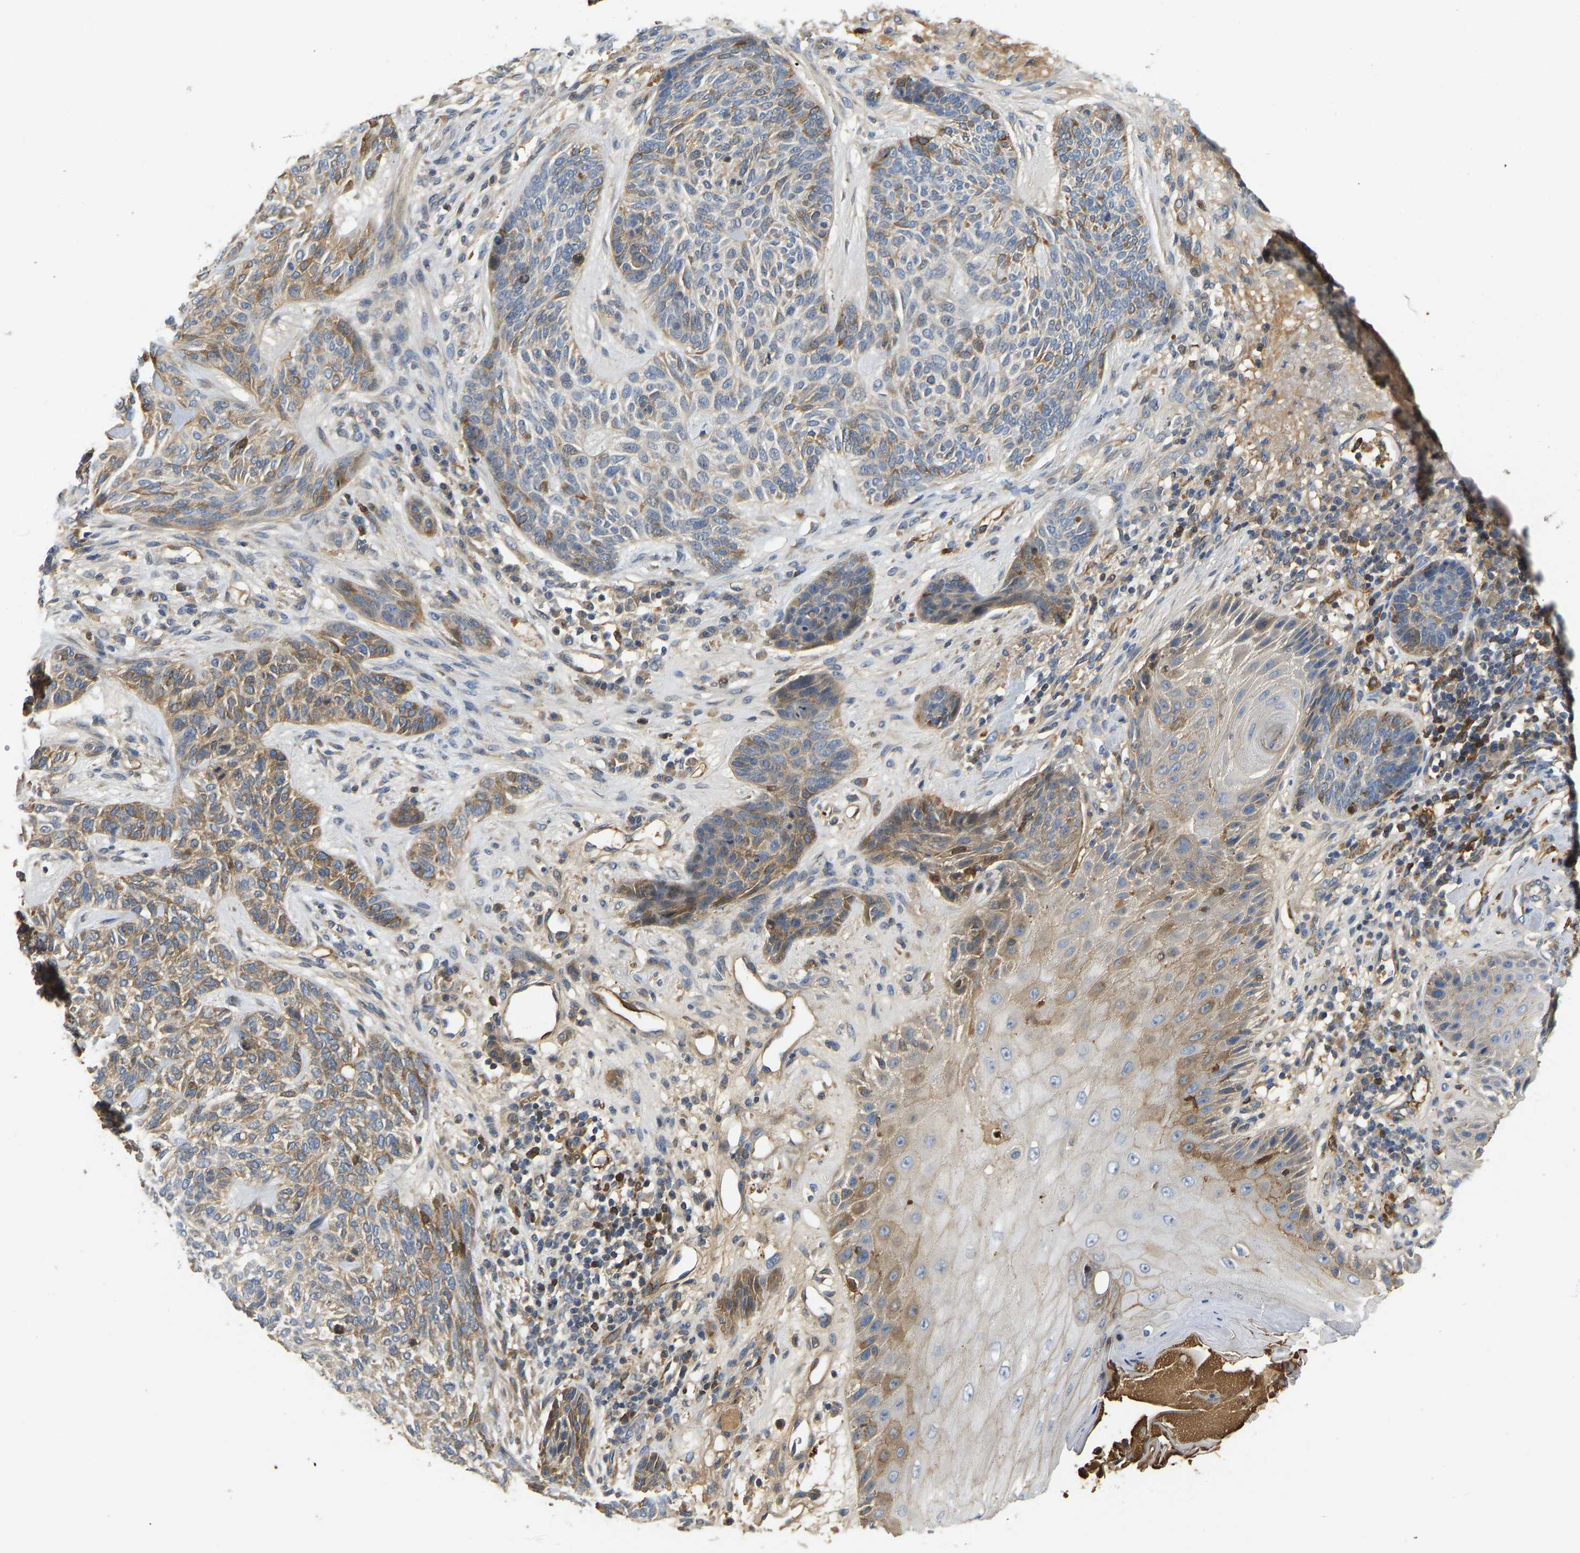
{"staining": {"intensity": "moderate", "quantity": "25%-75%", "location": "cytoplasmic/membranous"}, "tissue": "skin cancer", "cell_type": "Tumor cells", "image_type": "cancer", "snomed": [{"axis": "morphology", "description": "Basal cell carcinoma"}, {"axis": "topography", "description": "Skin"}], "caption": "High-power microscopy captured an immunohistochemistry (IHC) photomicrograph of skin basal cell carcinoma, revealing moderate cytoplasmic/membranous staining in about 25%-75% of tumor cells. The protein of interest is stained brown, and the nuclei are stained in blue (DAB IHC with brightfield microscopy, high magnification).", "gene": "VCPKMT", "patient": {"sex": "male", "age": 55}}